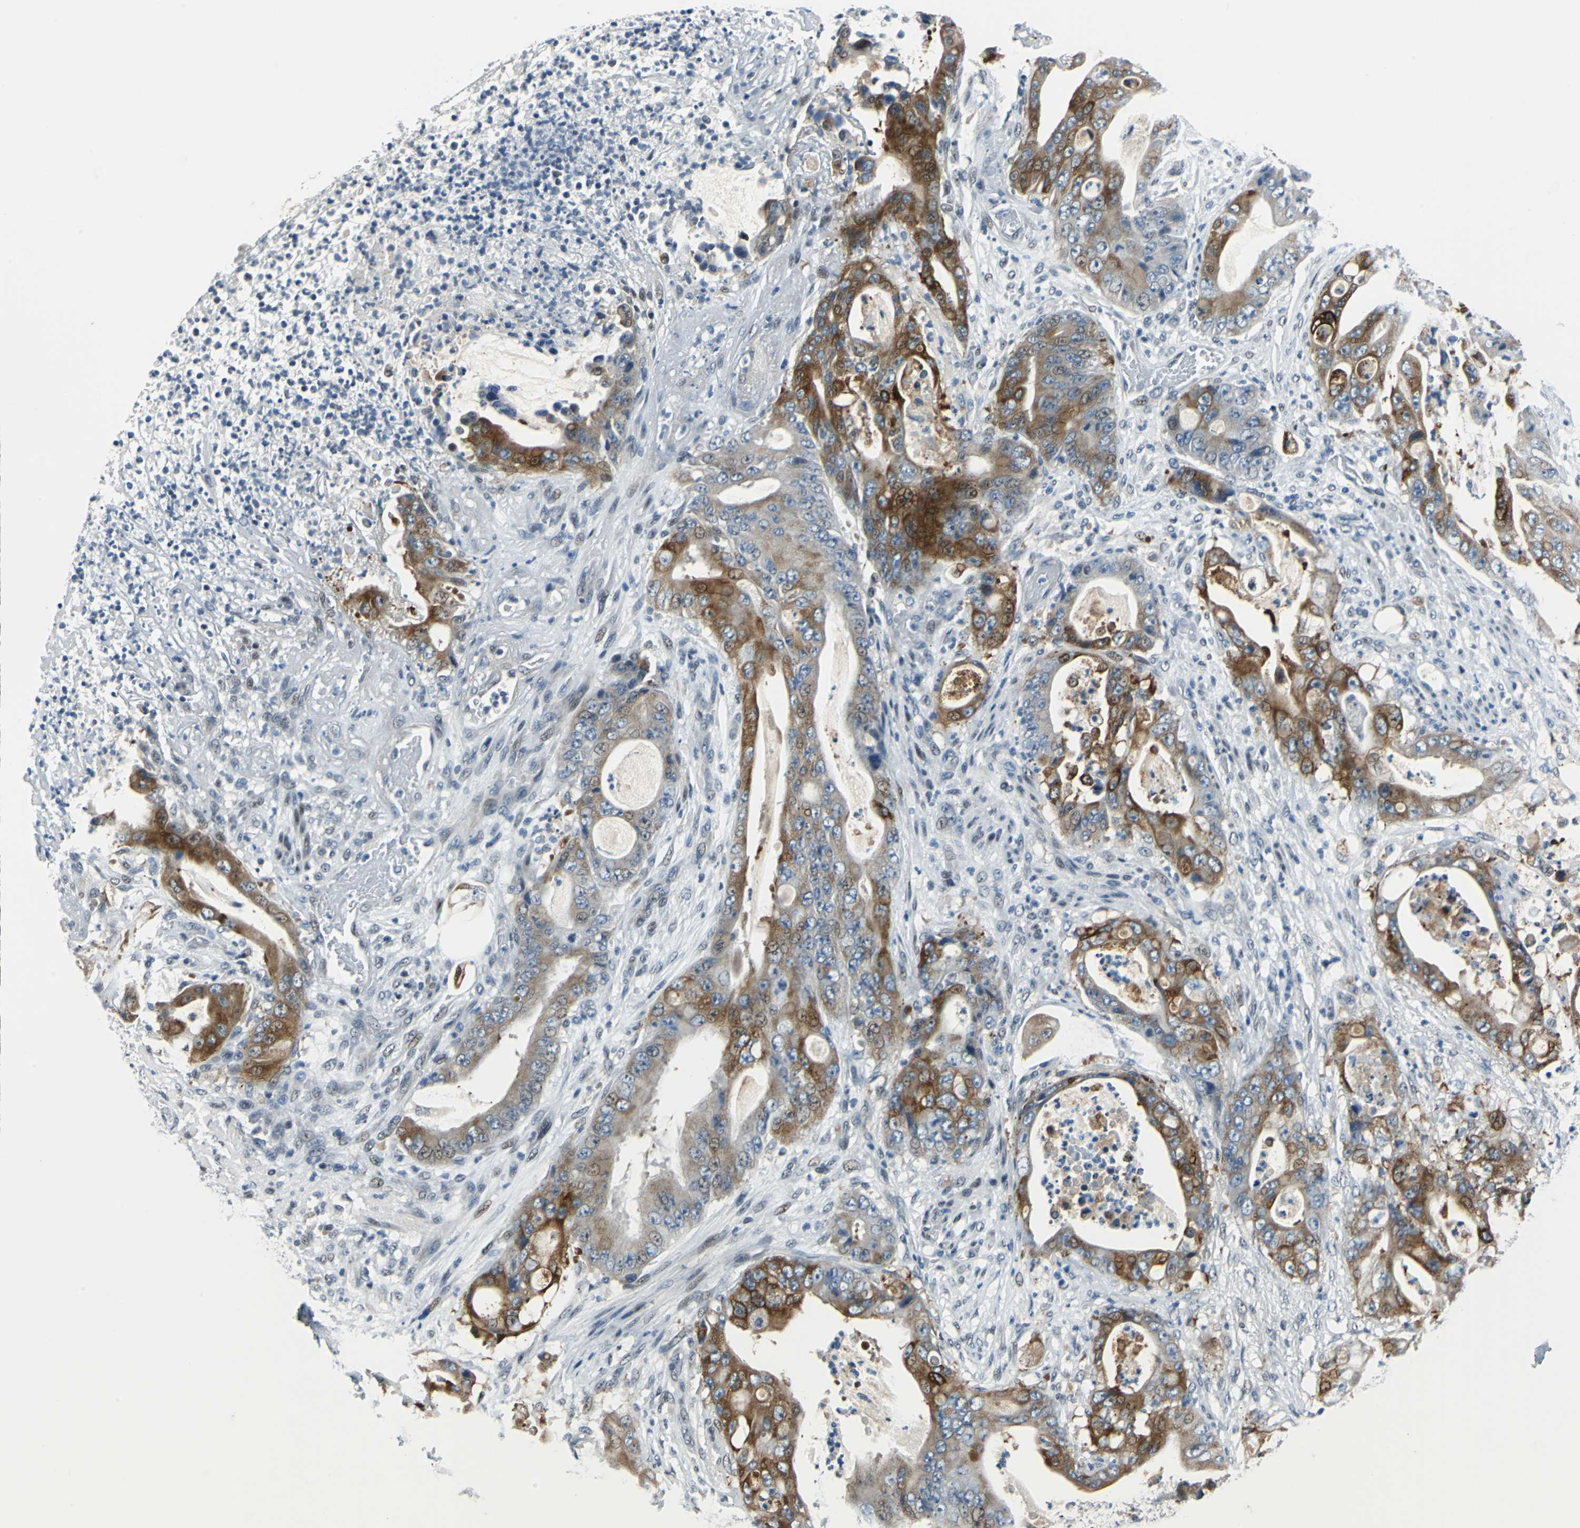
{"staining": {"intensity": "strong", "quantity": ">75%", "location": "cytoplasmic/membranous"}, "tissue": "stomach cancer", "cell_type": "Tumor cells", "image_type": "cancer", "snomed": [{"axis": "morphology", "description": "Adenocarcinoma, NOS"}, {"axis": "topography", "description": "Stomach"}], "caption": "About >75% of tumor cells in adenocarcinoma (stomach) show strong cytoplasmic/membranous protein expression as visualized by brown immunohistochemical staining.", "gene": "HCFC2", "patient": {"sex": "female", "age": 73}}